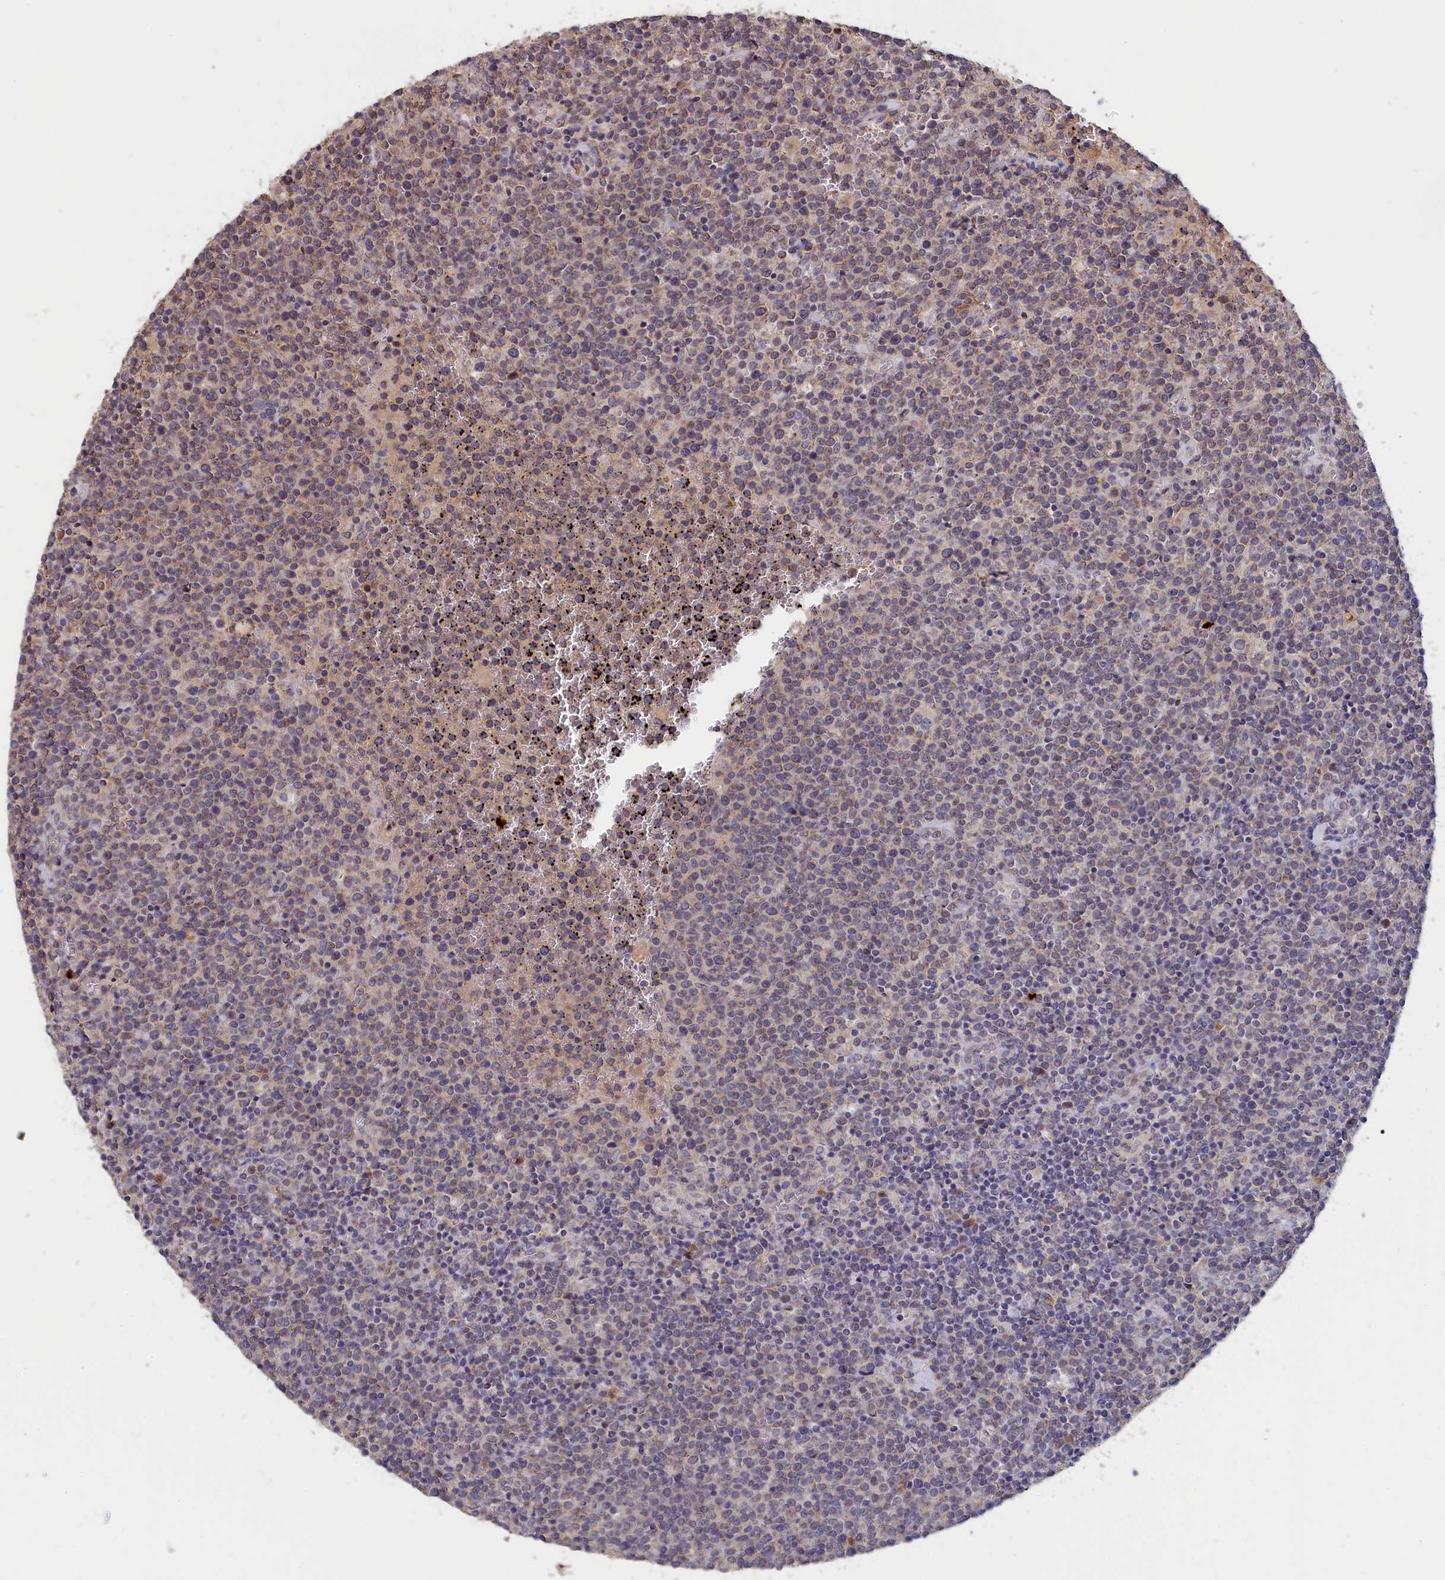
{"staining": {"intensity": "weak", "quantity": "25%-75%", "location": "cytoplasmic/membranous"}, "tissue": "lymphoma", "cell_type": "Tumor cells", "image_type": "cancer", "snomed": [{"axis": "morphology", "description": "Malignant lymphoma, non-Hodgkin's type, High grade"}, {"axis": "topography", "description": "Lymph node"}], "caption": "Protein staining of lymphoma tissue displays weak cytoplasmic/membranous positivity in about 25%-75% of tumor cells. (IHC, brightfield microscopy, high magnification).", "gene": "EPB41L4B", "patient": {"sex": "male", "age": 61}}